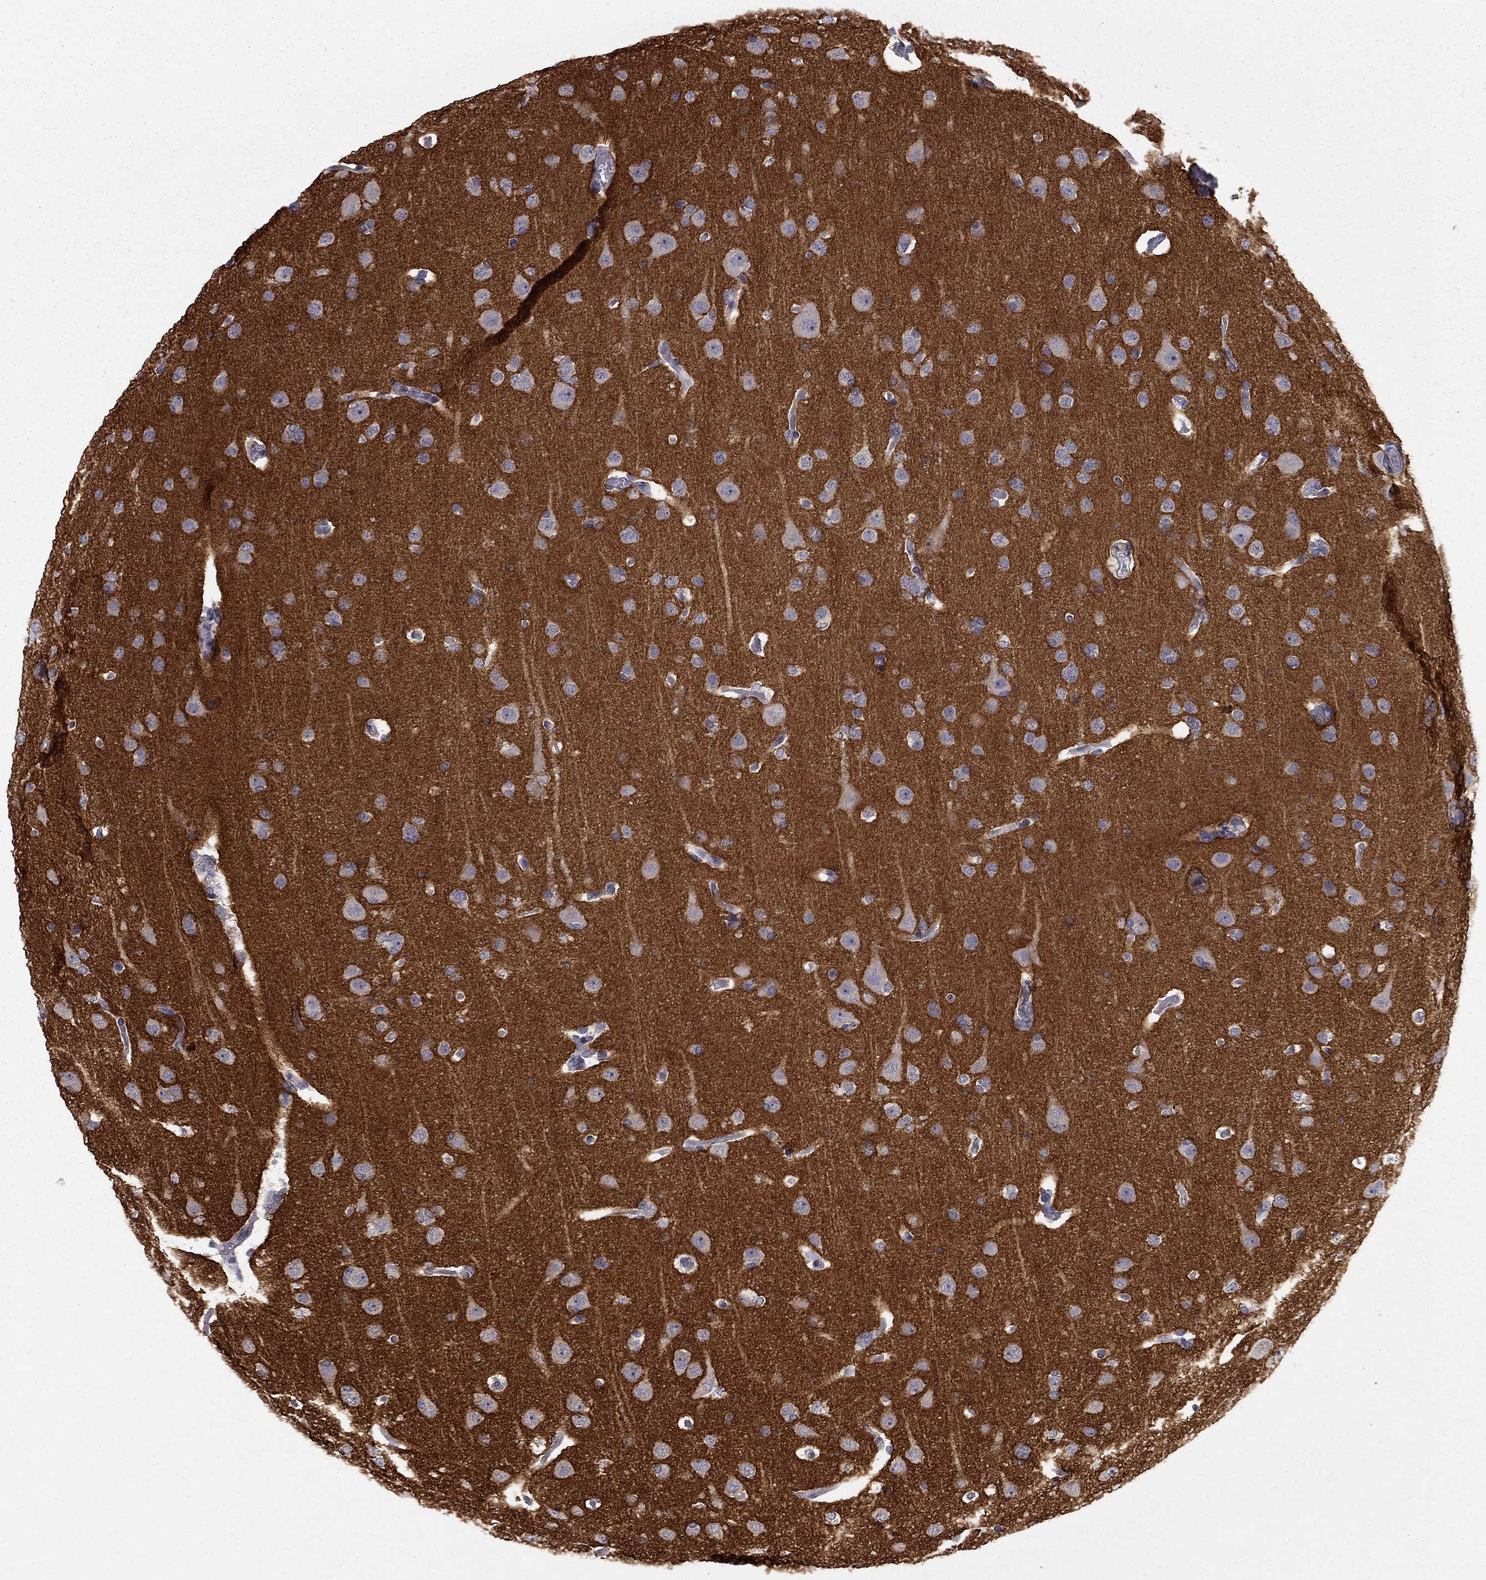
{"staining": {"intensity": "negative", "quantity": "none", "location": "none"}, "tissue": "glioma", "cell_type": "Tumor cells", "image_type": "cancer", "snomed": [{"axis": "morphology", "description": "Glioma, malignant, Low grade"}, {"axis": "topography", "description": "Brain"}], "caption": "Immunohistochemistry of human glioma shows no staining in tumor cells.", "gene": "PRRT2", "patient": {"sex": "male", "age": 41}}